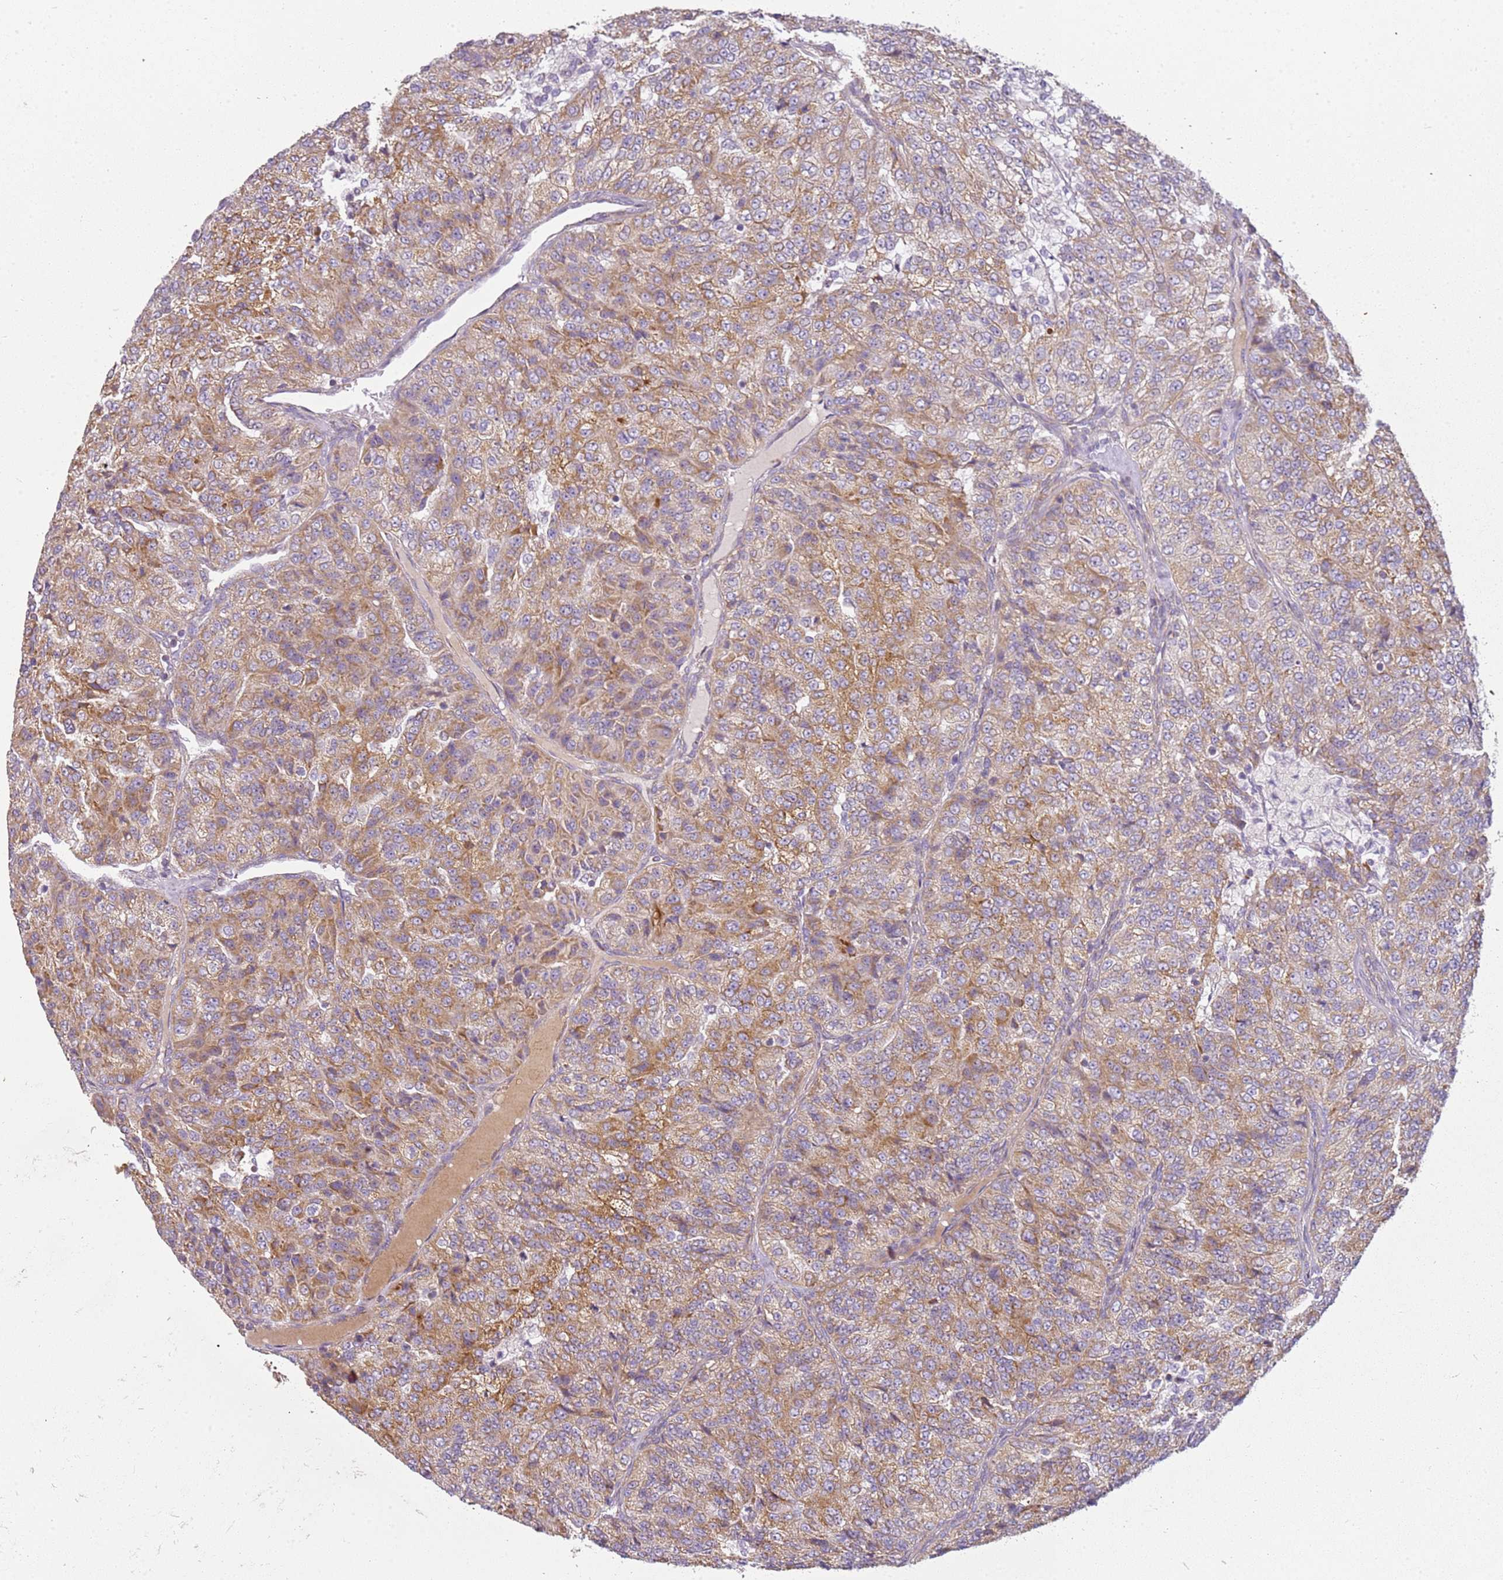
{"staining": {"intensity": "moderate", "quantity": "25%-75%", "location": "cytoplasmic/membranous"}, "tissue": "renal cancer", "cell_type": "Tumor cells", "image_type": "cancer", "snomed": [{"axis": "morphology", "description": "Adenocarcinoma, NOS"}, {"axis": "topography", "description": "Kidney"}], "caption": "Immunohistochemistry histopathology image of human renal cancer (adenocarcinoma) stained for a protein (brown), which demonstrates medium levels of moderate cytoplasmic/membranous expression in about 25%-75% of tumor cells.", "gene": "TMEM200C", "patient": {"sex": "female", "age": 63}}